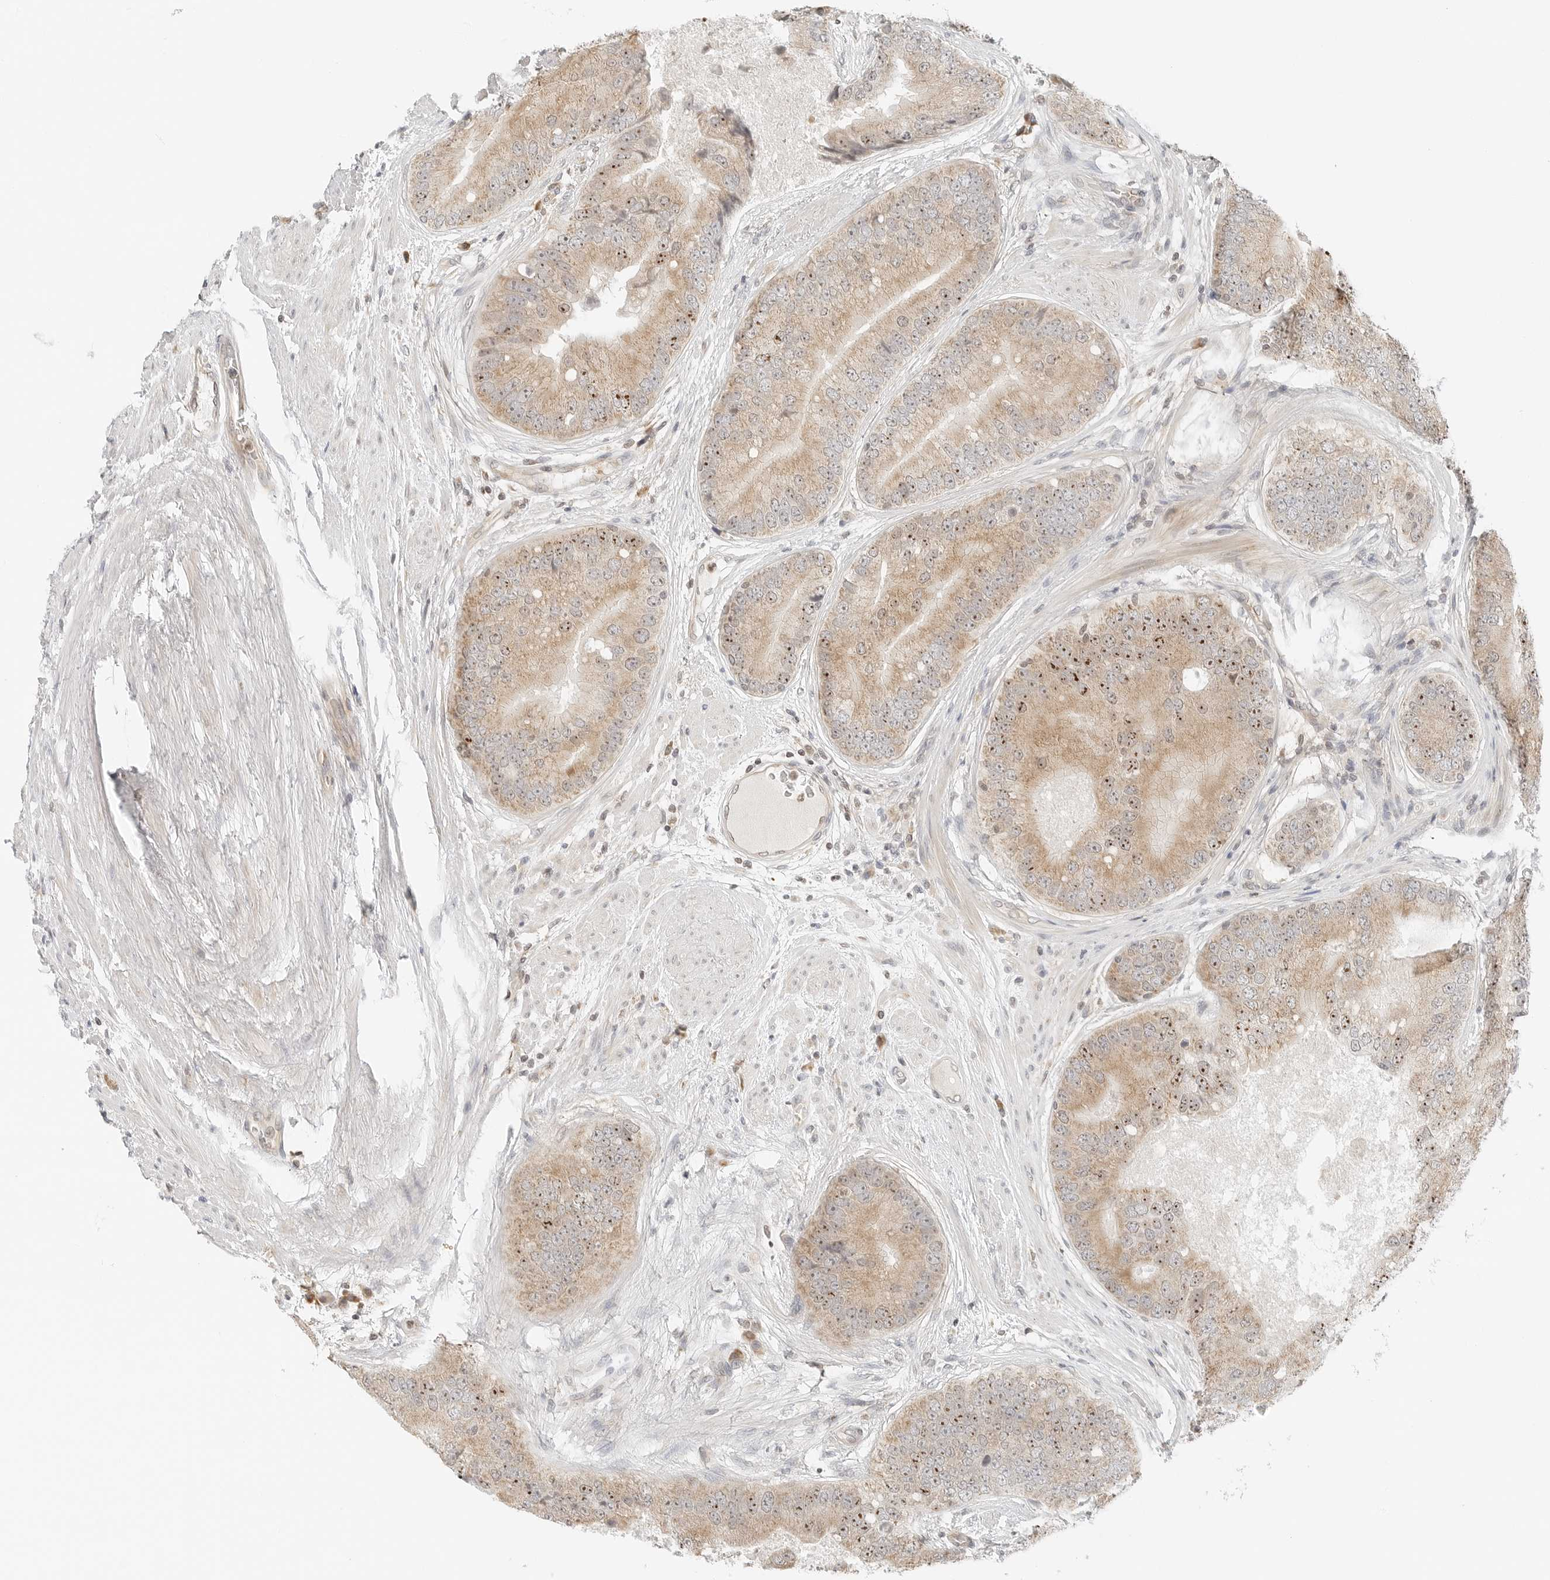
{"staining": {"intensity": "moderate", "quantity": ">75%", "location": "cytoplasmic/membranous,nuclear"}, "tissue": "prostate cancer", "cell_type": "Tumor cells", "image_type": "cancer", "snomed": [{"axis": "morphology", "description": "Adenocarcinoma, High grade"}, {"axis": "topography", "description": "Prostate"}], "caption": "Prostate cancer stained with DAB immunohistochemistry (IHC) displays medium levels of moderate cytoplasmic/membranous and nuclear staining in about >75% of tumor cells.", "gene": "IQCC", "patient": {"sex": "male", "age": 70}}